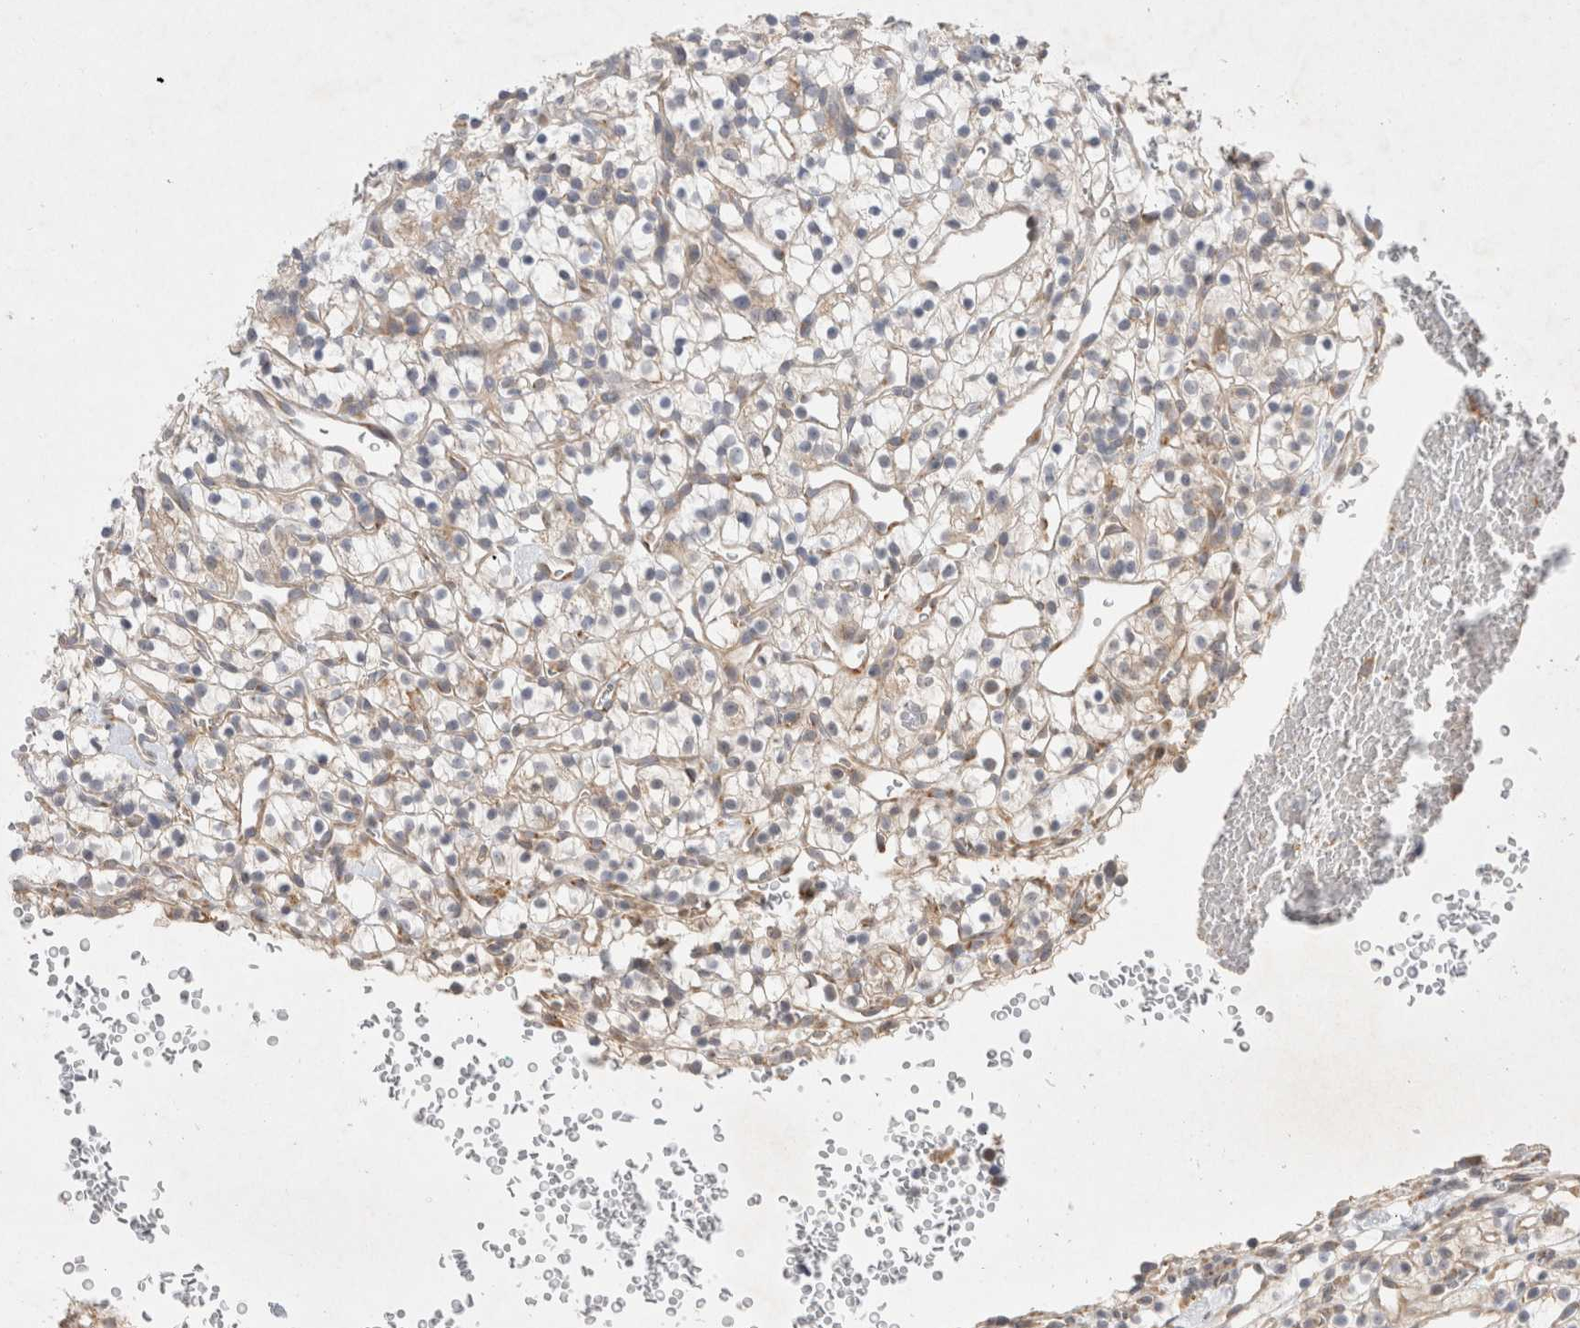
{"staining": {"intensity": "weak", "quantity": "<25%", "location": "cytoplasmic/membranous"}, "tissue": "renal cancer", "cell_type": "Tumor cells", "image_type": "cancer", "snomed": [{"axis": "morphology", "description": "Adenocarcinoma, NOS"}, {"axis": "topography", "description": "Kidney"}], "caption": "The immunohistochemistry image has no significant staining in tumor cells of renal adenocarcinoma tissue.", "gene": "NPC1", "patient": {"sex": "female", "age": 57}}